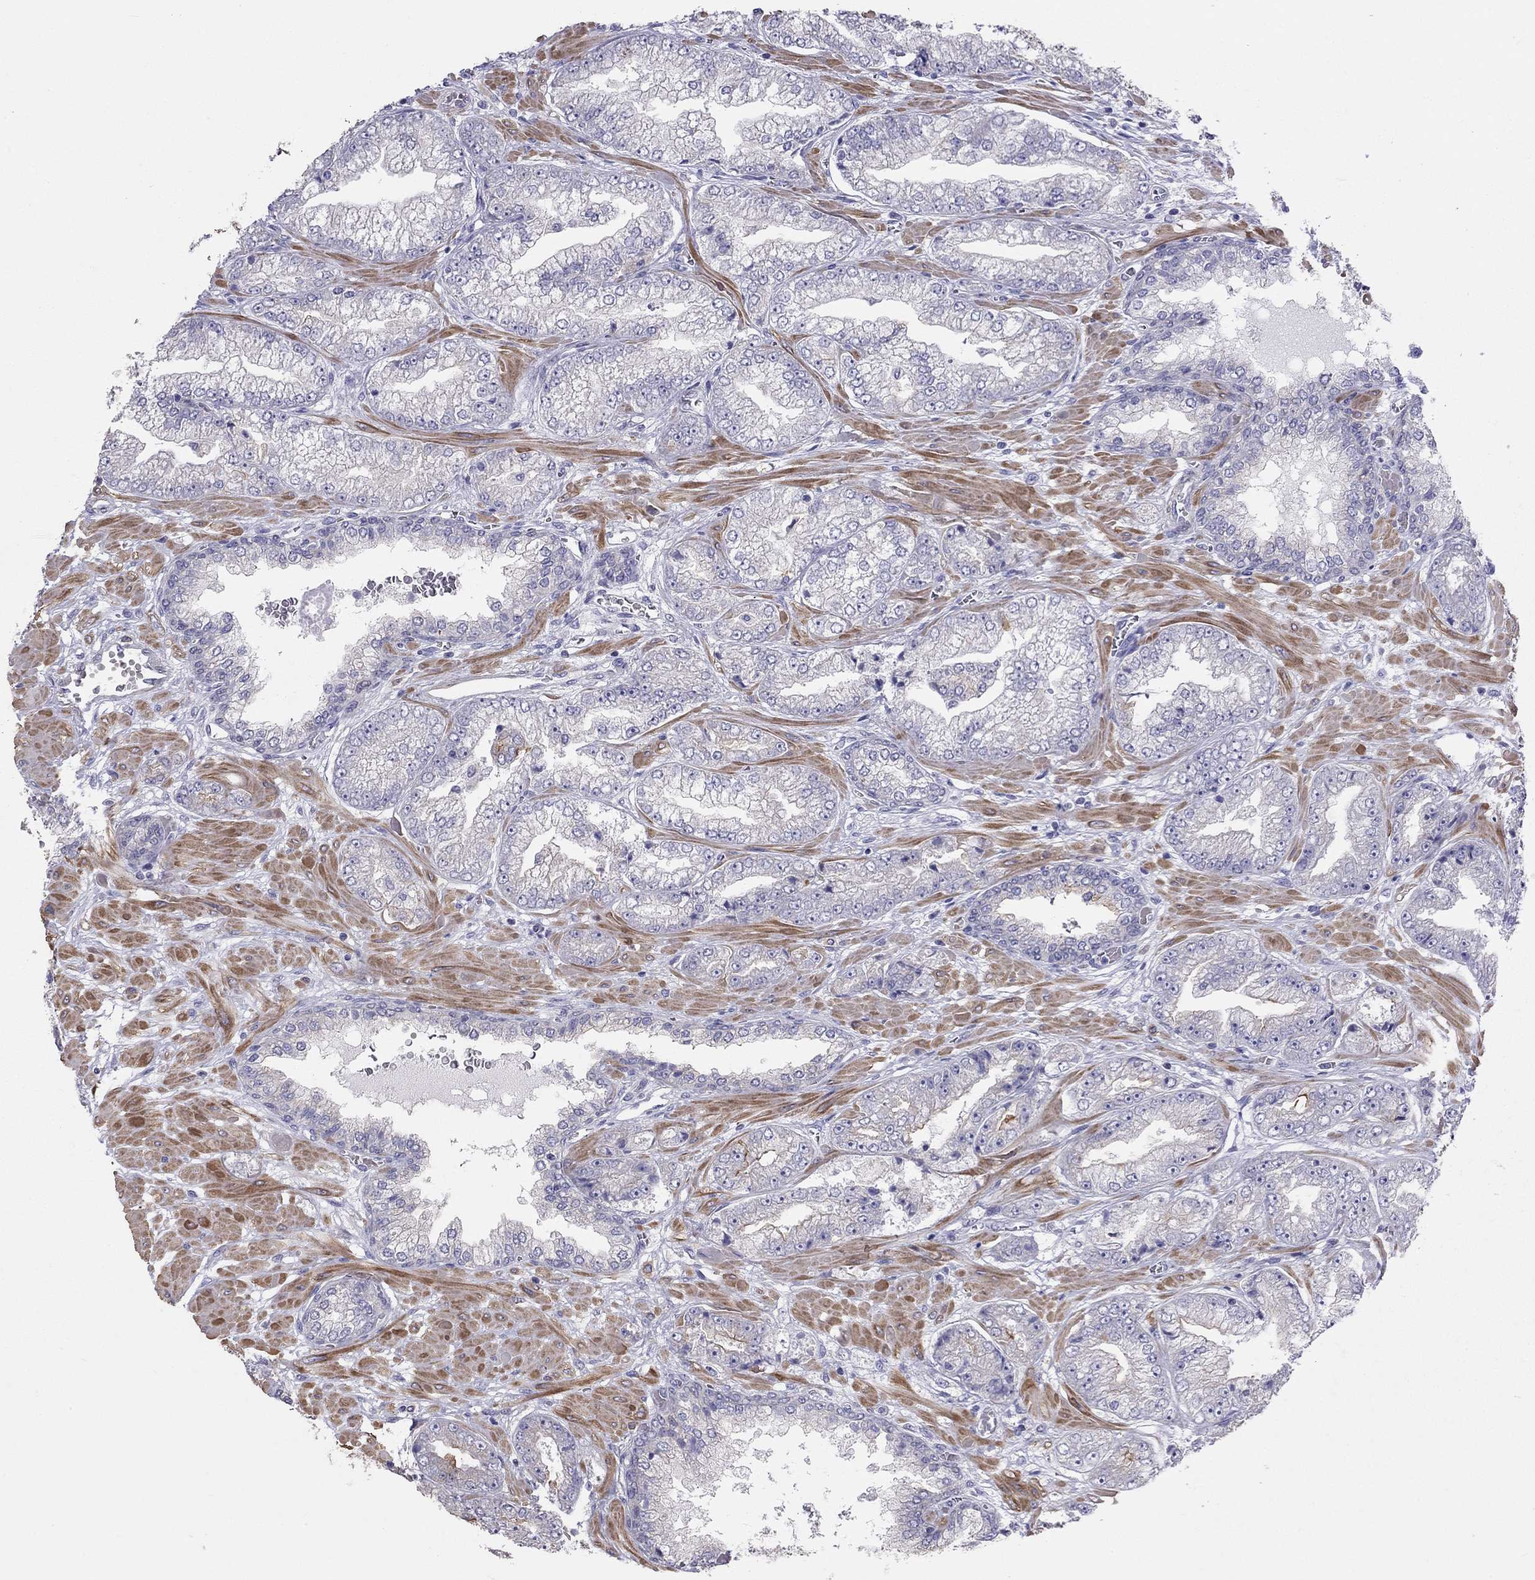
{"staining": {"intensity": "negative", "quantity": "none", "location": "none"}, "tissue": "prostate cancer", "cell_type": "Tumor cells", "image_type": "cancer", "snomed": [{"axis": "morphology", "description": "Adenocarcinoma, Low grade"}, {"axis": "topography", "description": "Prostate"}], "caption": "There is no significant expression in tumor cells of prostate adenocarcinoma (low-grade). The staining was performed using DAB to visualize the protein expression in brown, while the nuclei were stained in blue with hematoxylin (Magnification: 20x).", "gene": "SYTL2", "patient": {"sex": "male", "age": 57}}